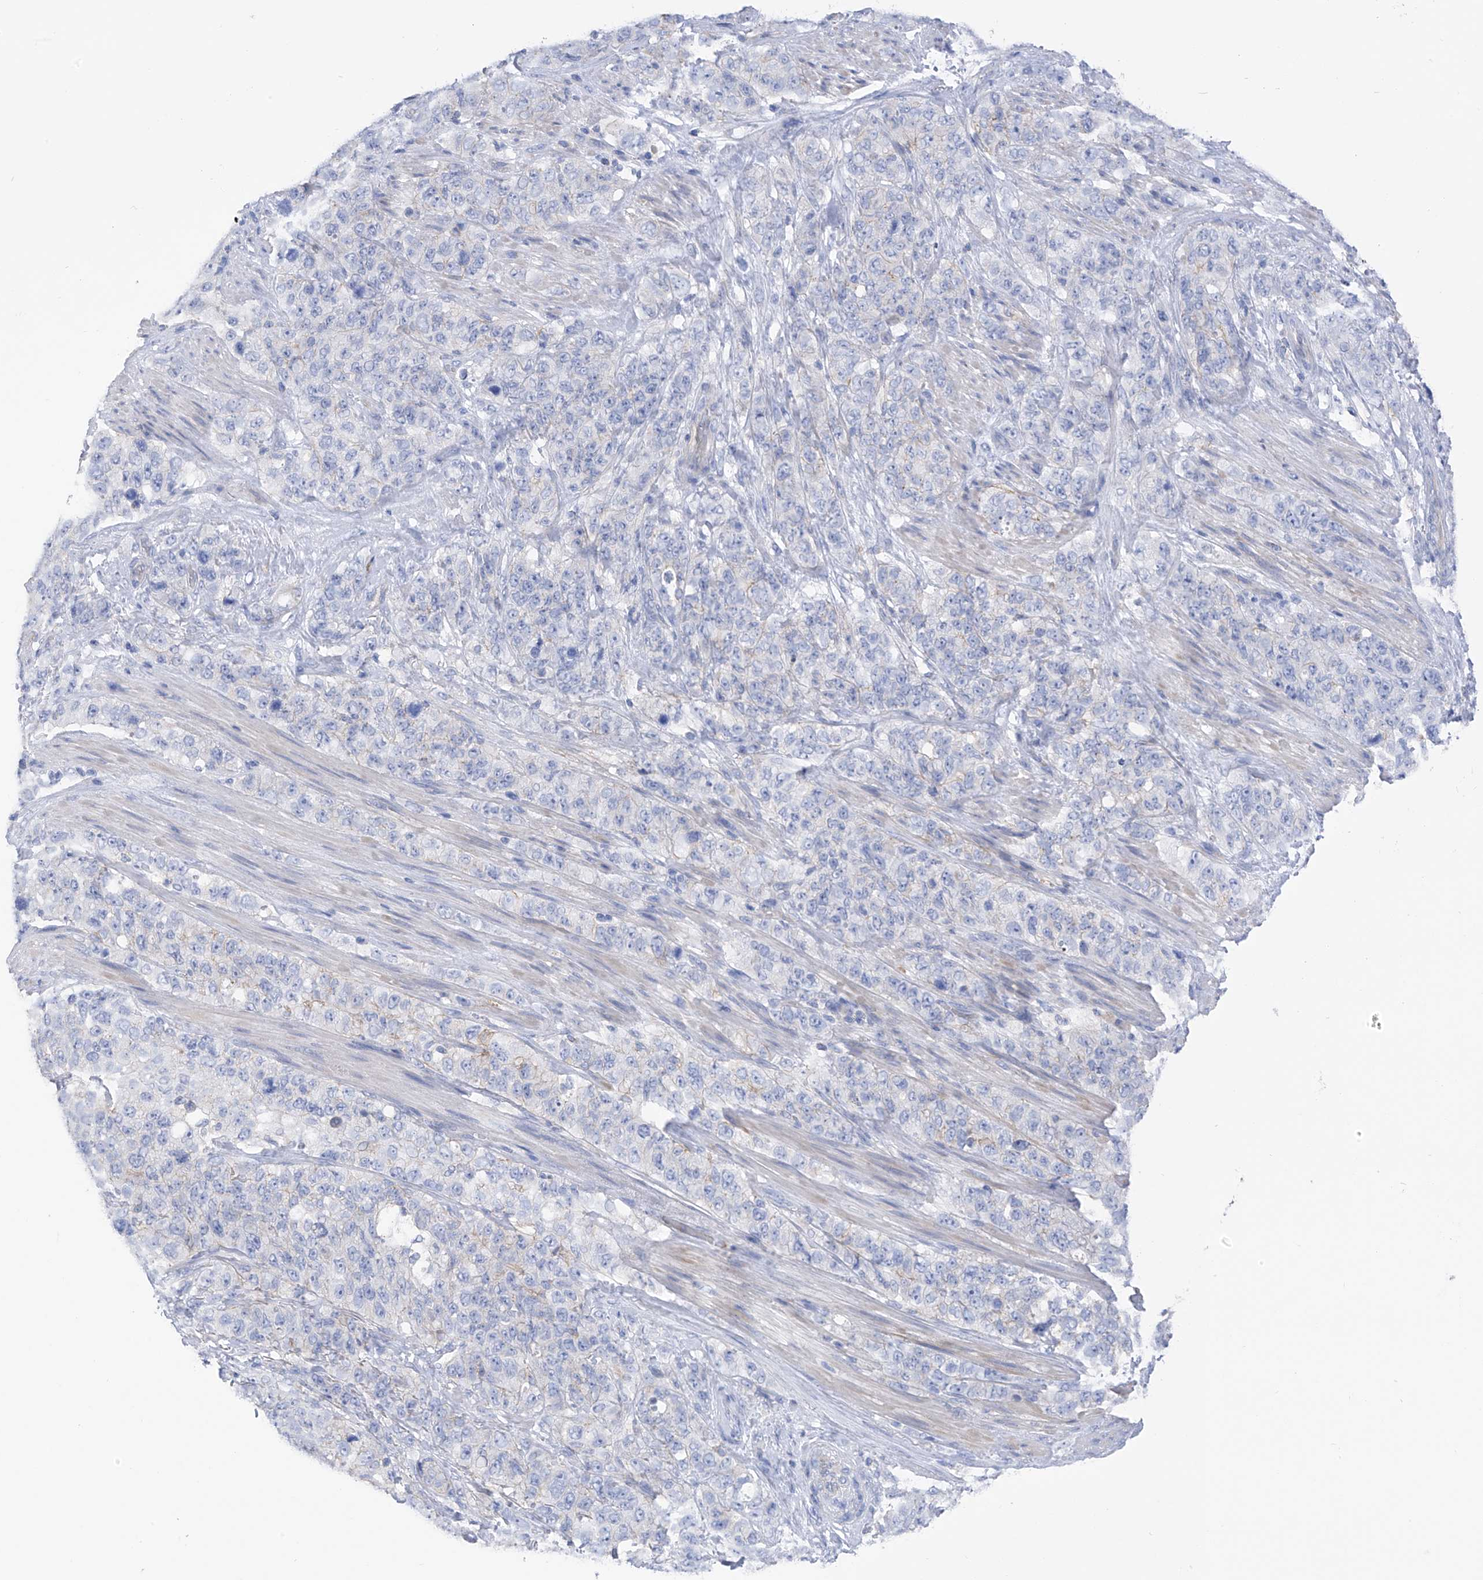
{"staining": {"intensity": "negative", "quantity": "none", "location": "none"}, "tissue": "stomach cancer", "cell_type": "Tumor cells", "image_type": "cancer", "snomed": [{"axis": "morphology", "description": "Adenocarcinoma, NOS"}, {"axis": "topography", "description": "Stomach"}], "caption": "This micrograph is of stomach adenocarcinoma stained with immunohistochemistry (IHC) to label a protein in brown with the nuclei are counter-stained blue. There is no positivity in tumor cells. (DAB IHC with hematoxylin counter stain).", "gene": "ITGA9", "patient": {"sex": "male", "age": 48}}